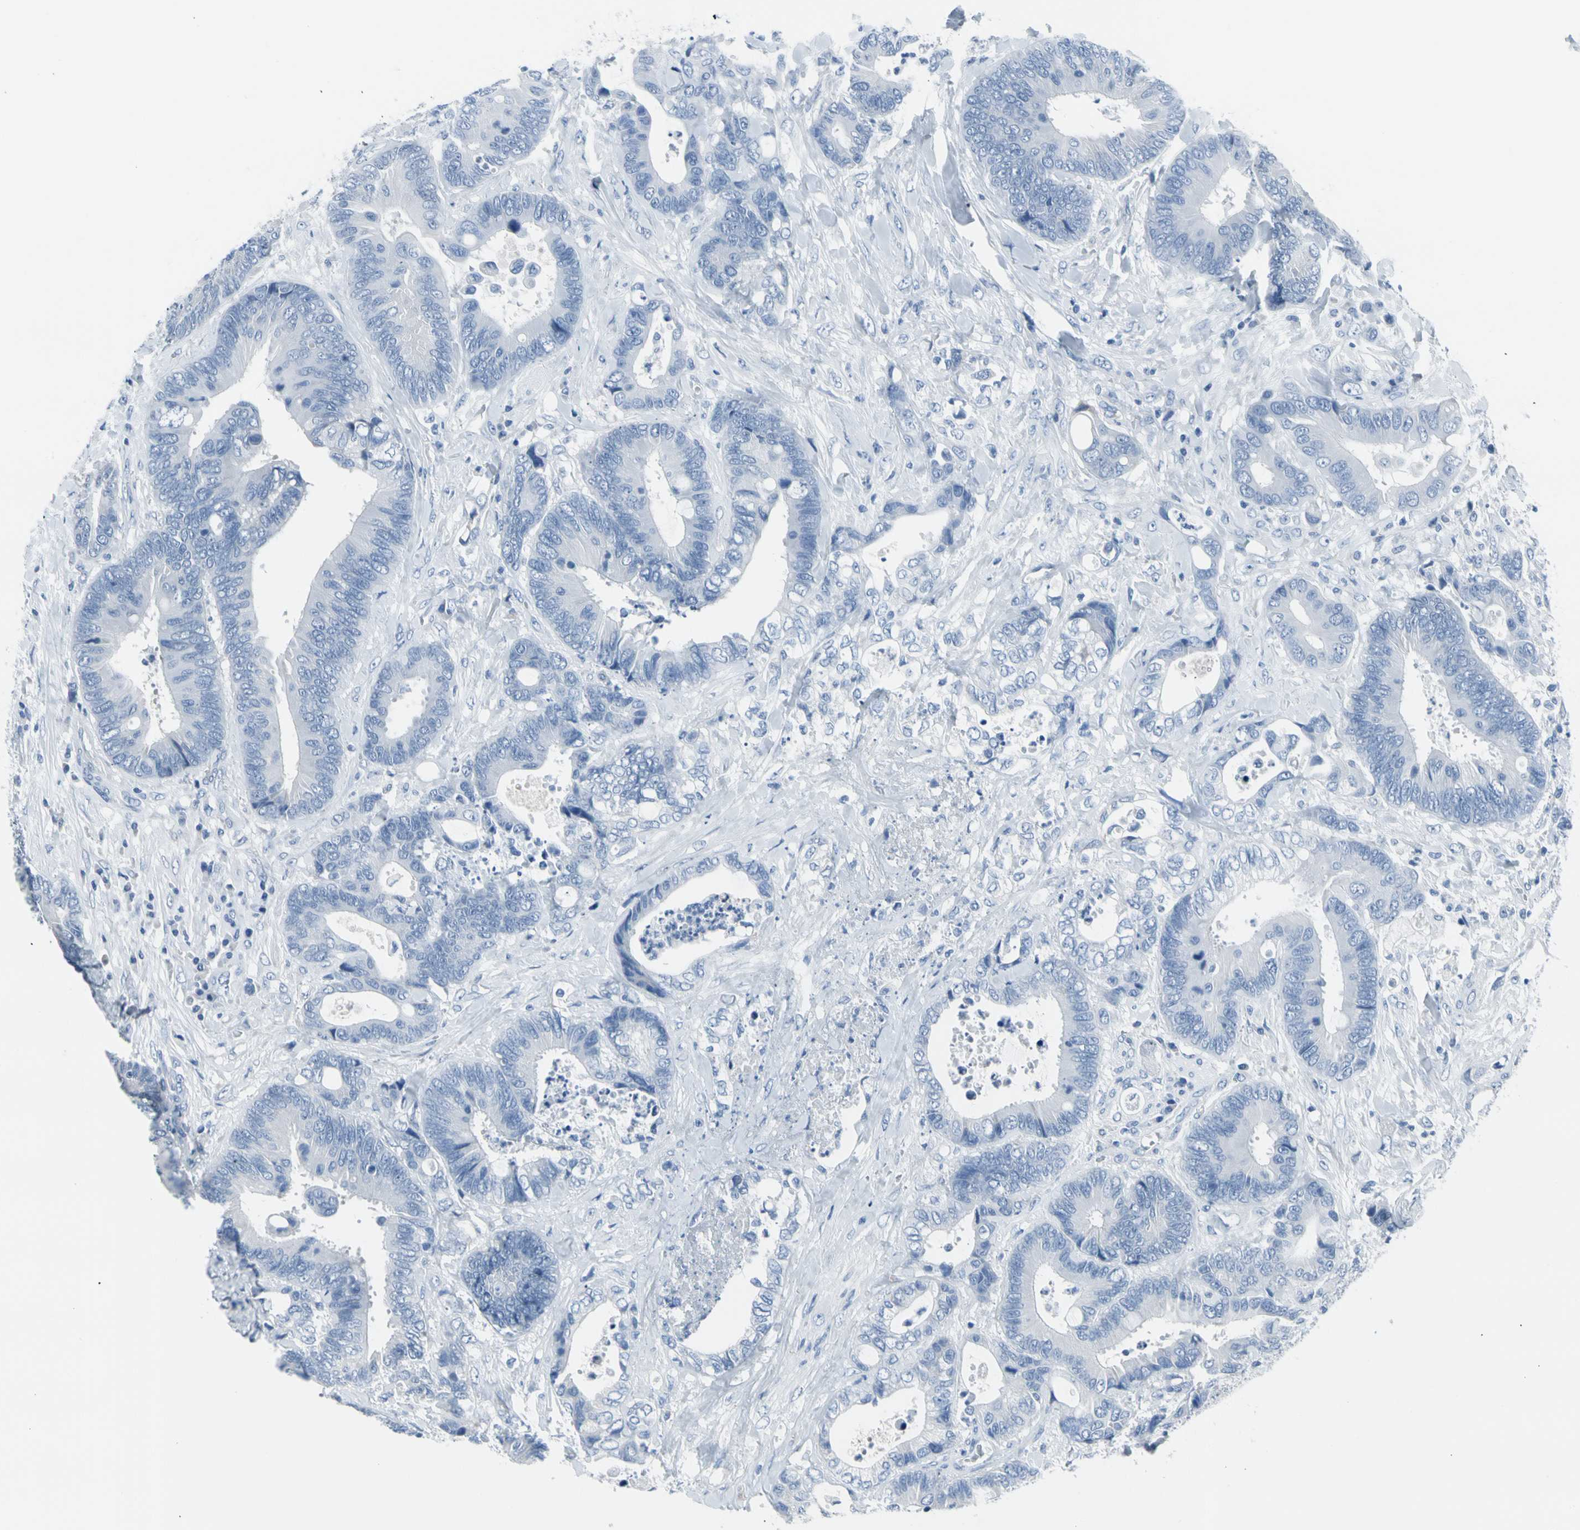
{"staining": {"intensity": "negative", "quantity": "none", "location": "none"}, "tissue": "colorectal cancer", "cell_type": "Tumor cells", "image_type": "cancer", "snomed": [{"axis": "morphology", "description": "Adenocarcinoma, NOS"}, {"axis": "topography", "description": "Rectum"}], "caption": "This histopathology image is of colorectal adenocarcinoma stained with IHC to label a protein in brown with the nuclei are counter-stained blue. There is no positivity in tumor cells.", "gene": "TPO", "patient": {"sex": "male", "age": 55}}